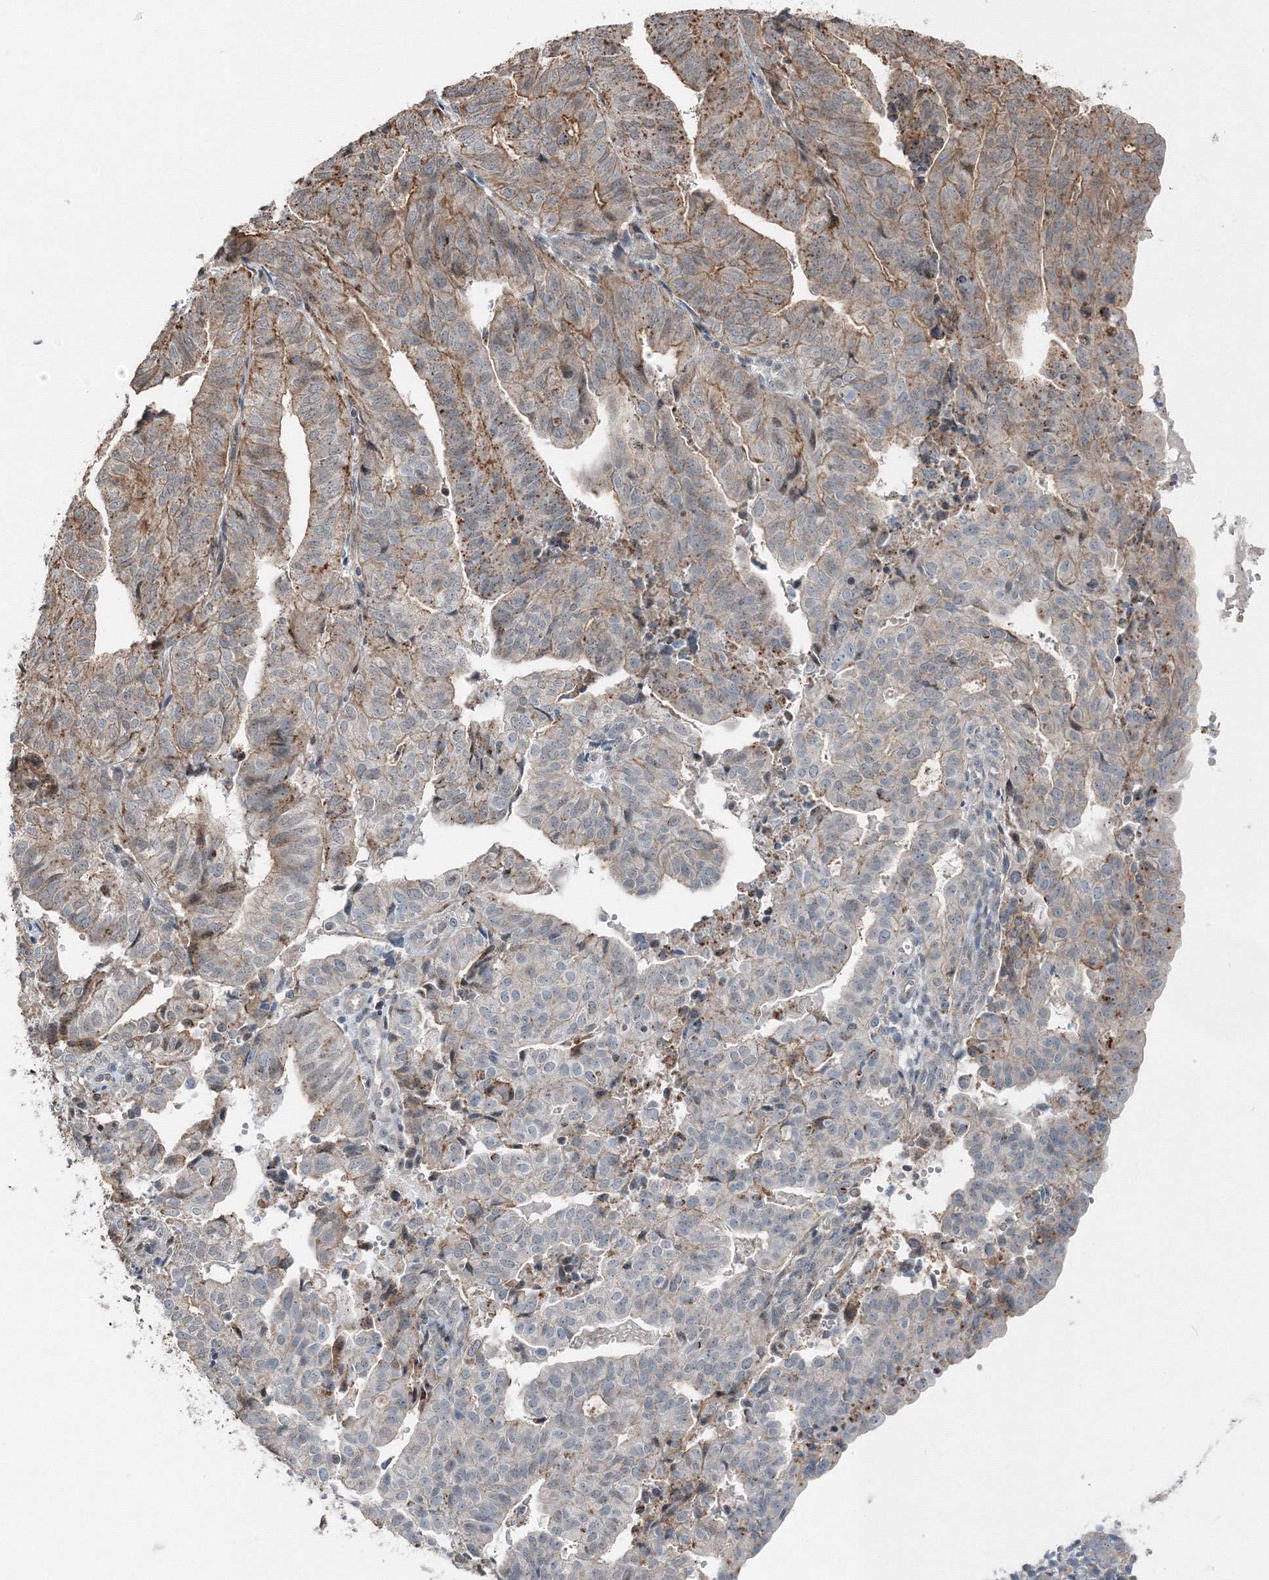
{"staining": {"intensity": "moderate", "quantity": "25%-75%", "location": "cytoplasmic/membranous"}, "tissue": "endometrial cancer", "cell_type": "Tumor cells", "image_type": "cancer", "snomed": [{"axis": "morphology", "description": "Adenocarcinoma, NOS"}, {"axis": "topography", "description": "Uterus"}], "caption": "A micrograph showing moderate cytoplasmic/membranous expression in approximately 25%-75% of tumor cells in endometrial cancer, as visualized by brown immunohistochemical staining.", "gene": "AASDH", "patient": {"sex": "female", "age": 77}}